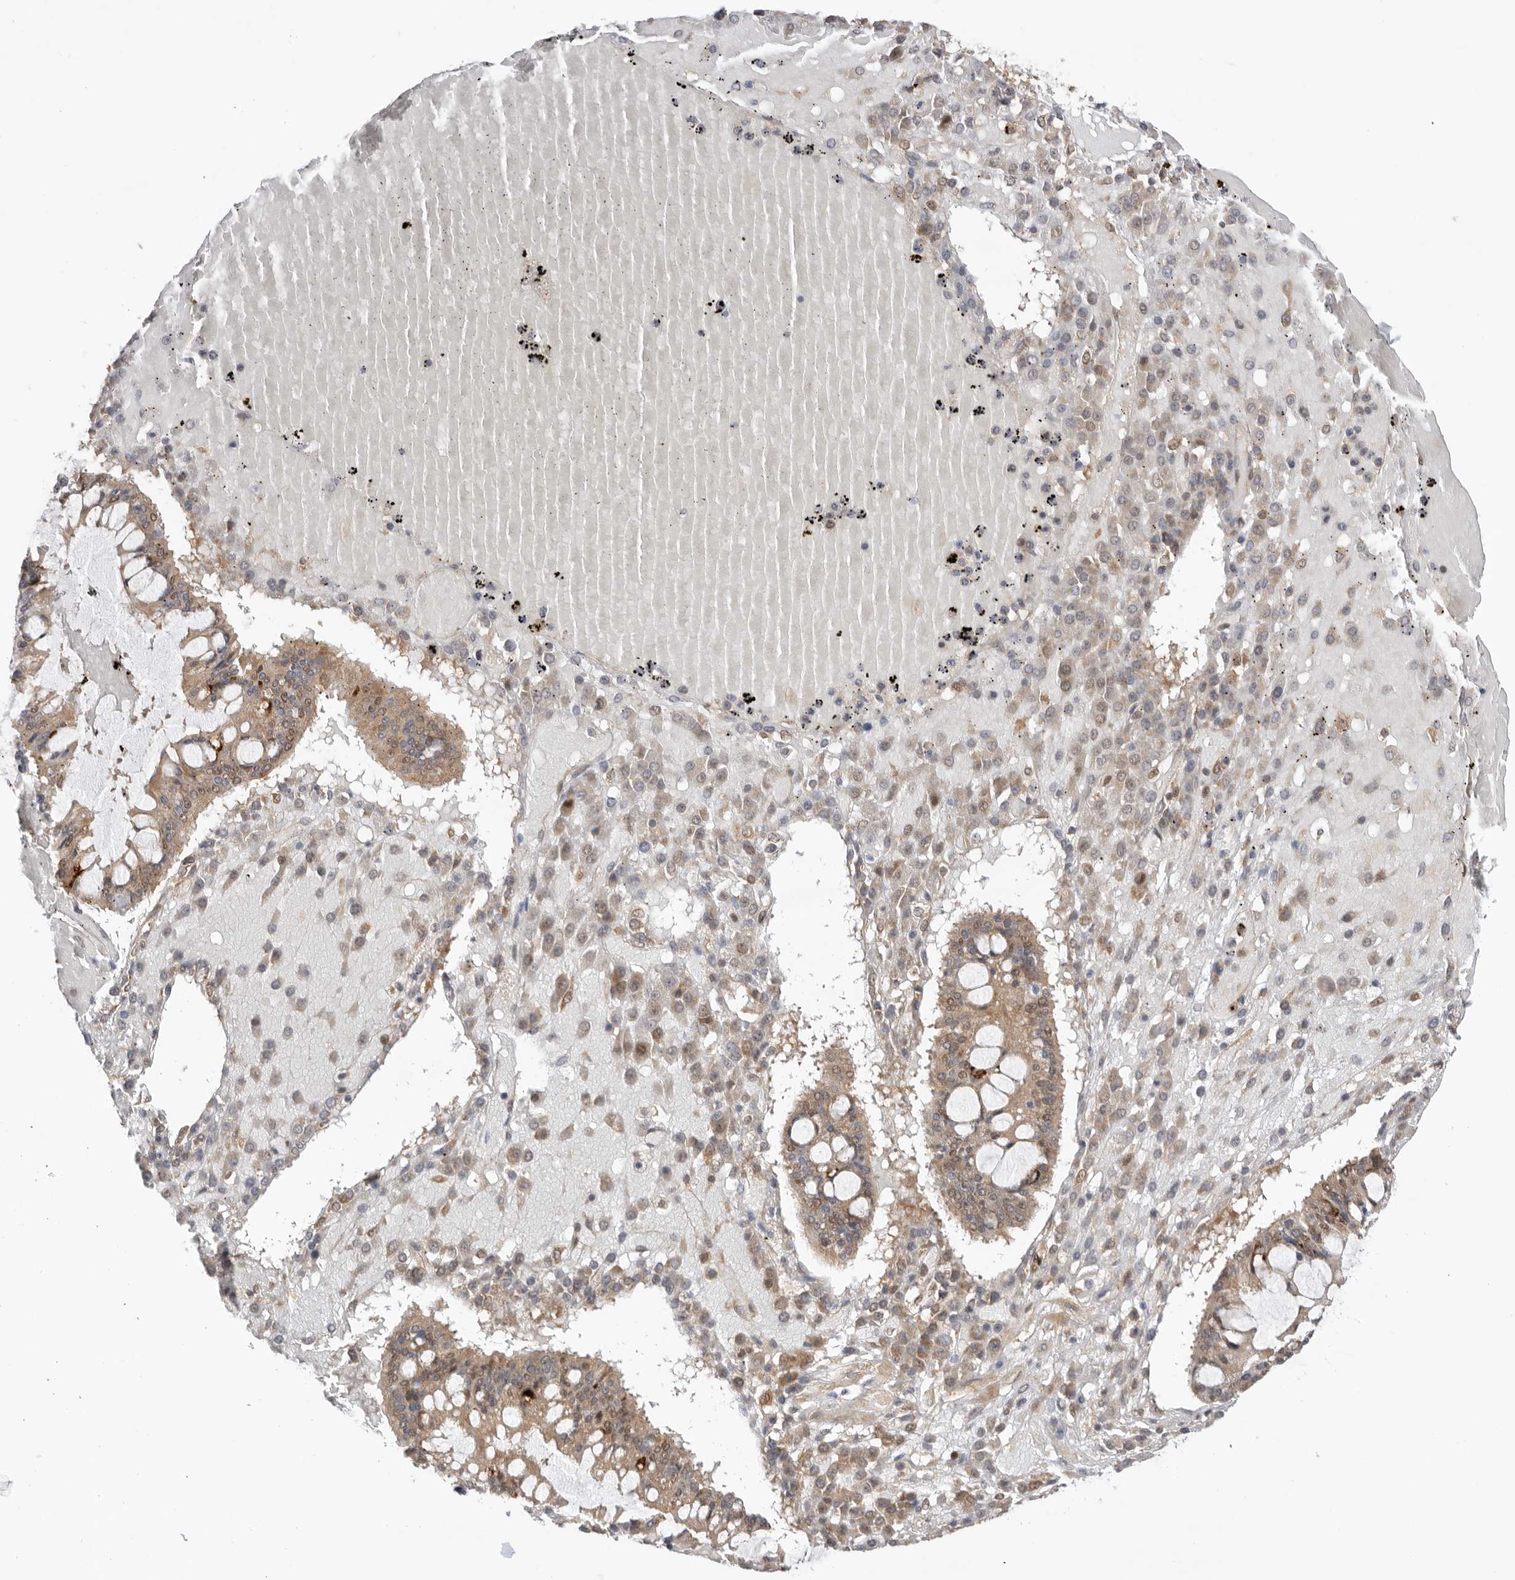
{"staining": {"intensity": "weak", "quantity": "25%-75%", "location": "cytoplasmic/membranous,nuclear"}, "tissue": "ovarian cancer", "cell_type": "Tumor cells", "image_type": "cancer", "snomed": [{"axis": "morphology", "description": "Cystadenocarcinoma, mucinous, NOS"}, {"axis": "topography", "description": "Ovary"}], "caption": "Mucinous cystadenocarcinoma (ovarian) stained with a protein marker reveals weak staining in tumor cells.", "gene": "DCAF8", "patient": {"sex": "female", "age": 73}}